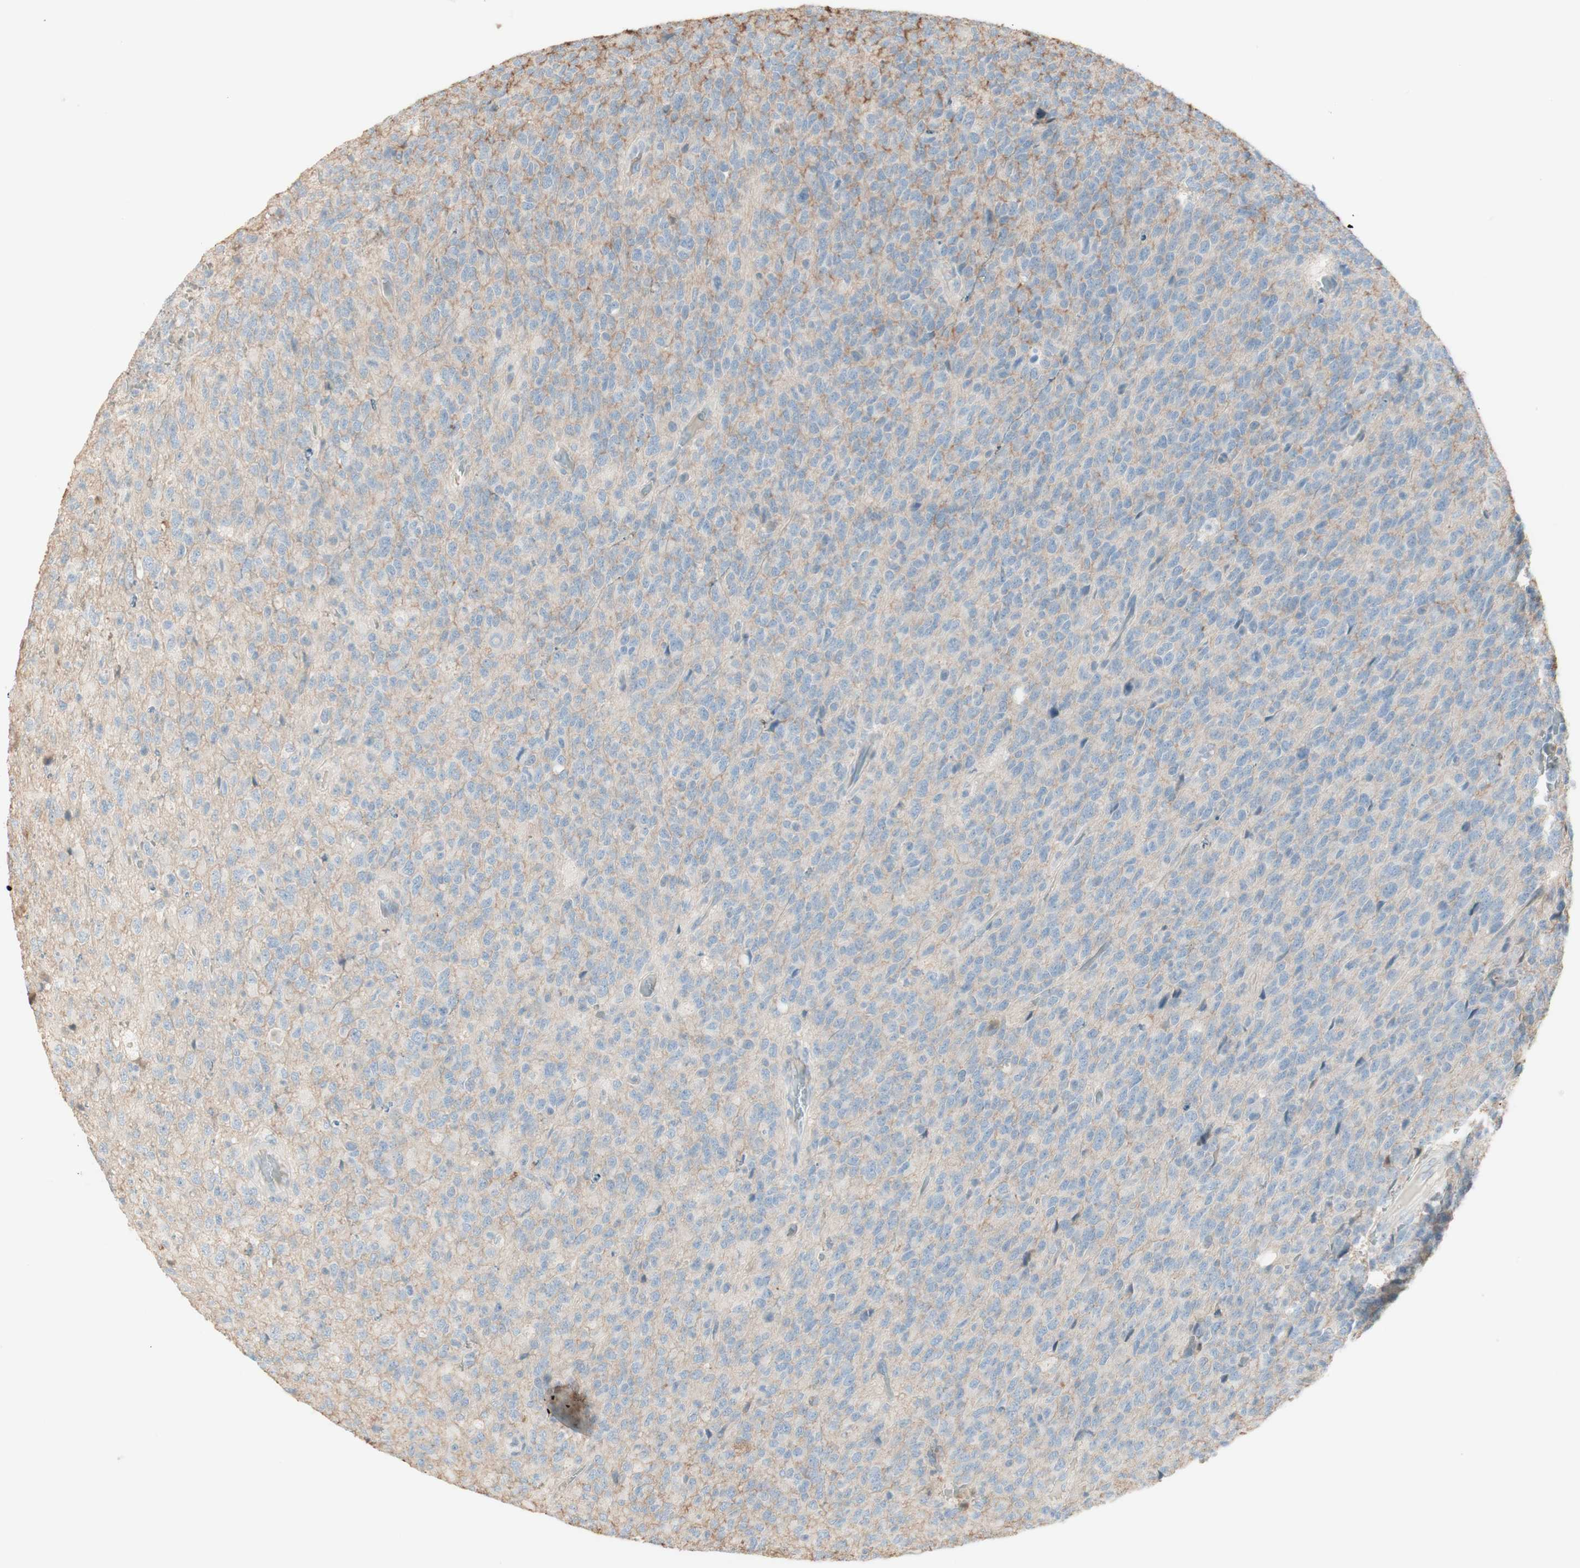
{"staining": {"intensity": "negative", "quantity": "none", "location": "none"}, "tissue": "glioma", "cell_type": "Tumor cells", "image_type": "cancer", "snomed": [{"axis": "morphology", "description": "Glioma, malignant, High grade"}, {"axis": "topography", "description": "pancreas cauda"}], "caption": "Image shows no protein staining in tumor cells of malignant glioma (high-grade) tissue.", "gene": "IFNG", "patient": {"sex": "male", "age": 60}}